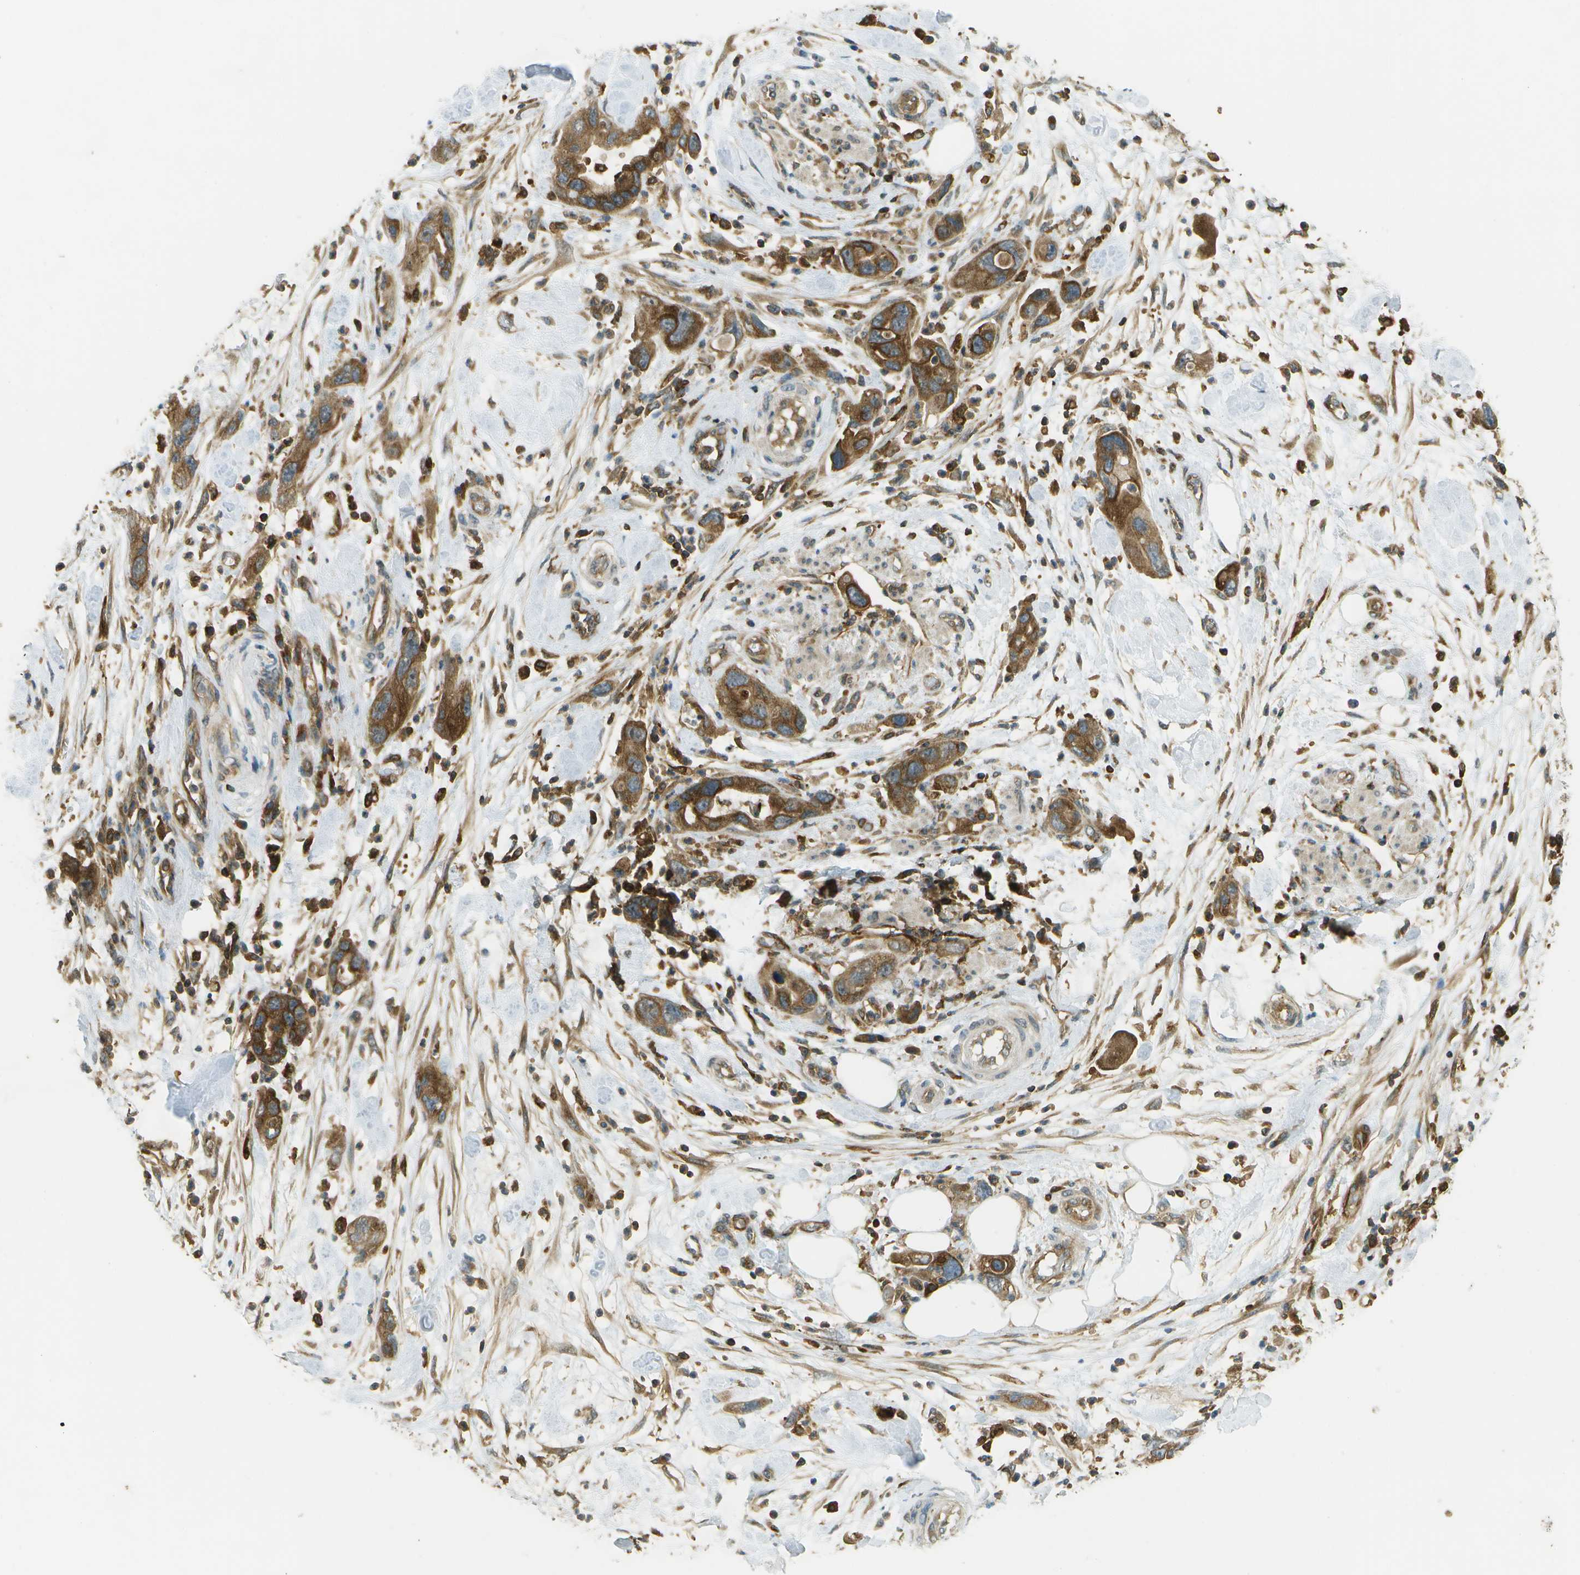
{"staining": {"intensity": "strong", "quantity": ">75%", "location": "cytoplasmic/membranous"}, "tissue": "pancreatic cancer", "cell_type": "Tumor cells", "image_type": "cancer", "snomed": [{"axis": "morphology", "description": "Normal tissue, NOS"}, {"axis": "morphology", "description": "Adenocarcinoma, NOS"}, {"axis": "topography", "description": "Pancreas"}], "caption": "Pancreatic cancer stained for a protein demonstrates strong cytoplasmic/membranous positivity in tumor cells. (DAB (3,3'-diaminobenzidine) = brown stain, brightfield microscopy at high magnification).", "gene": "TMTC1", "patient": {"sex": "female", "age": 71}}